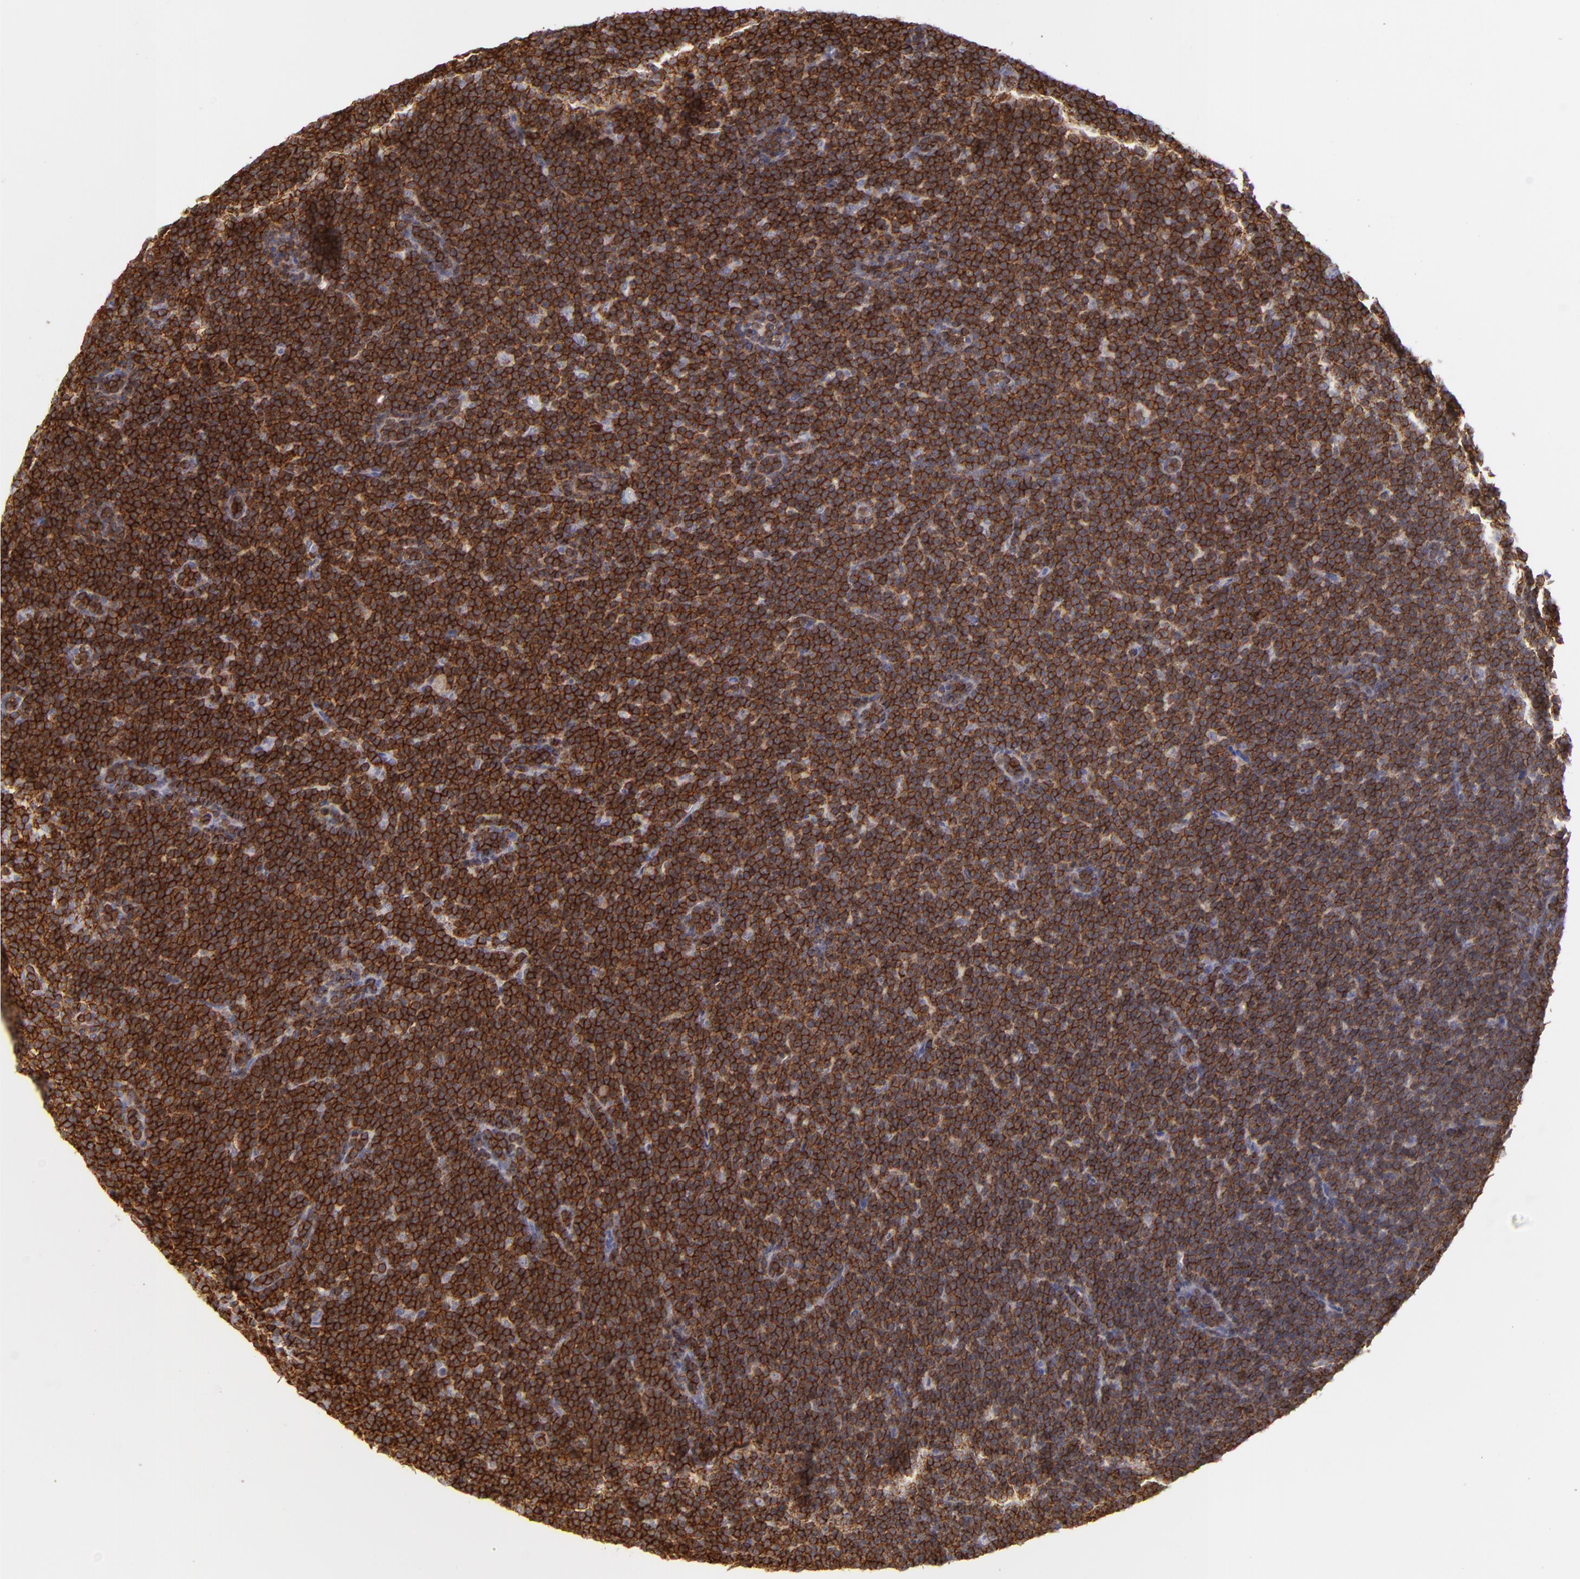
{"staining": {"intensity": "strong", "quantity": ">75%", "location": "nuclear"}, "tissue": "lymphoma", "cell_type": "Tumor cells", "image_type": "cancer", "snomed": [{"axis": "morphology", "description": "Malignant lymphoma, non-Hodgkin's type, High grade"}, {"axis": "topography", "description": "Lymph node"}], "caption": "Protein analysis of lymphoma tissue displays strong nuclear staining in approximately >75% of tumor cells. Immunohistochemistry (ihc) stains the protein in brown and the nuclei are stained blue.", "gene": "LAT", "patient": {"sex": "female", "age": 58}}